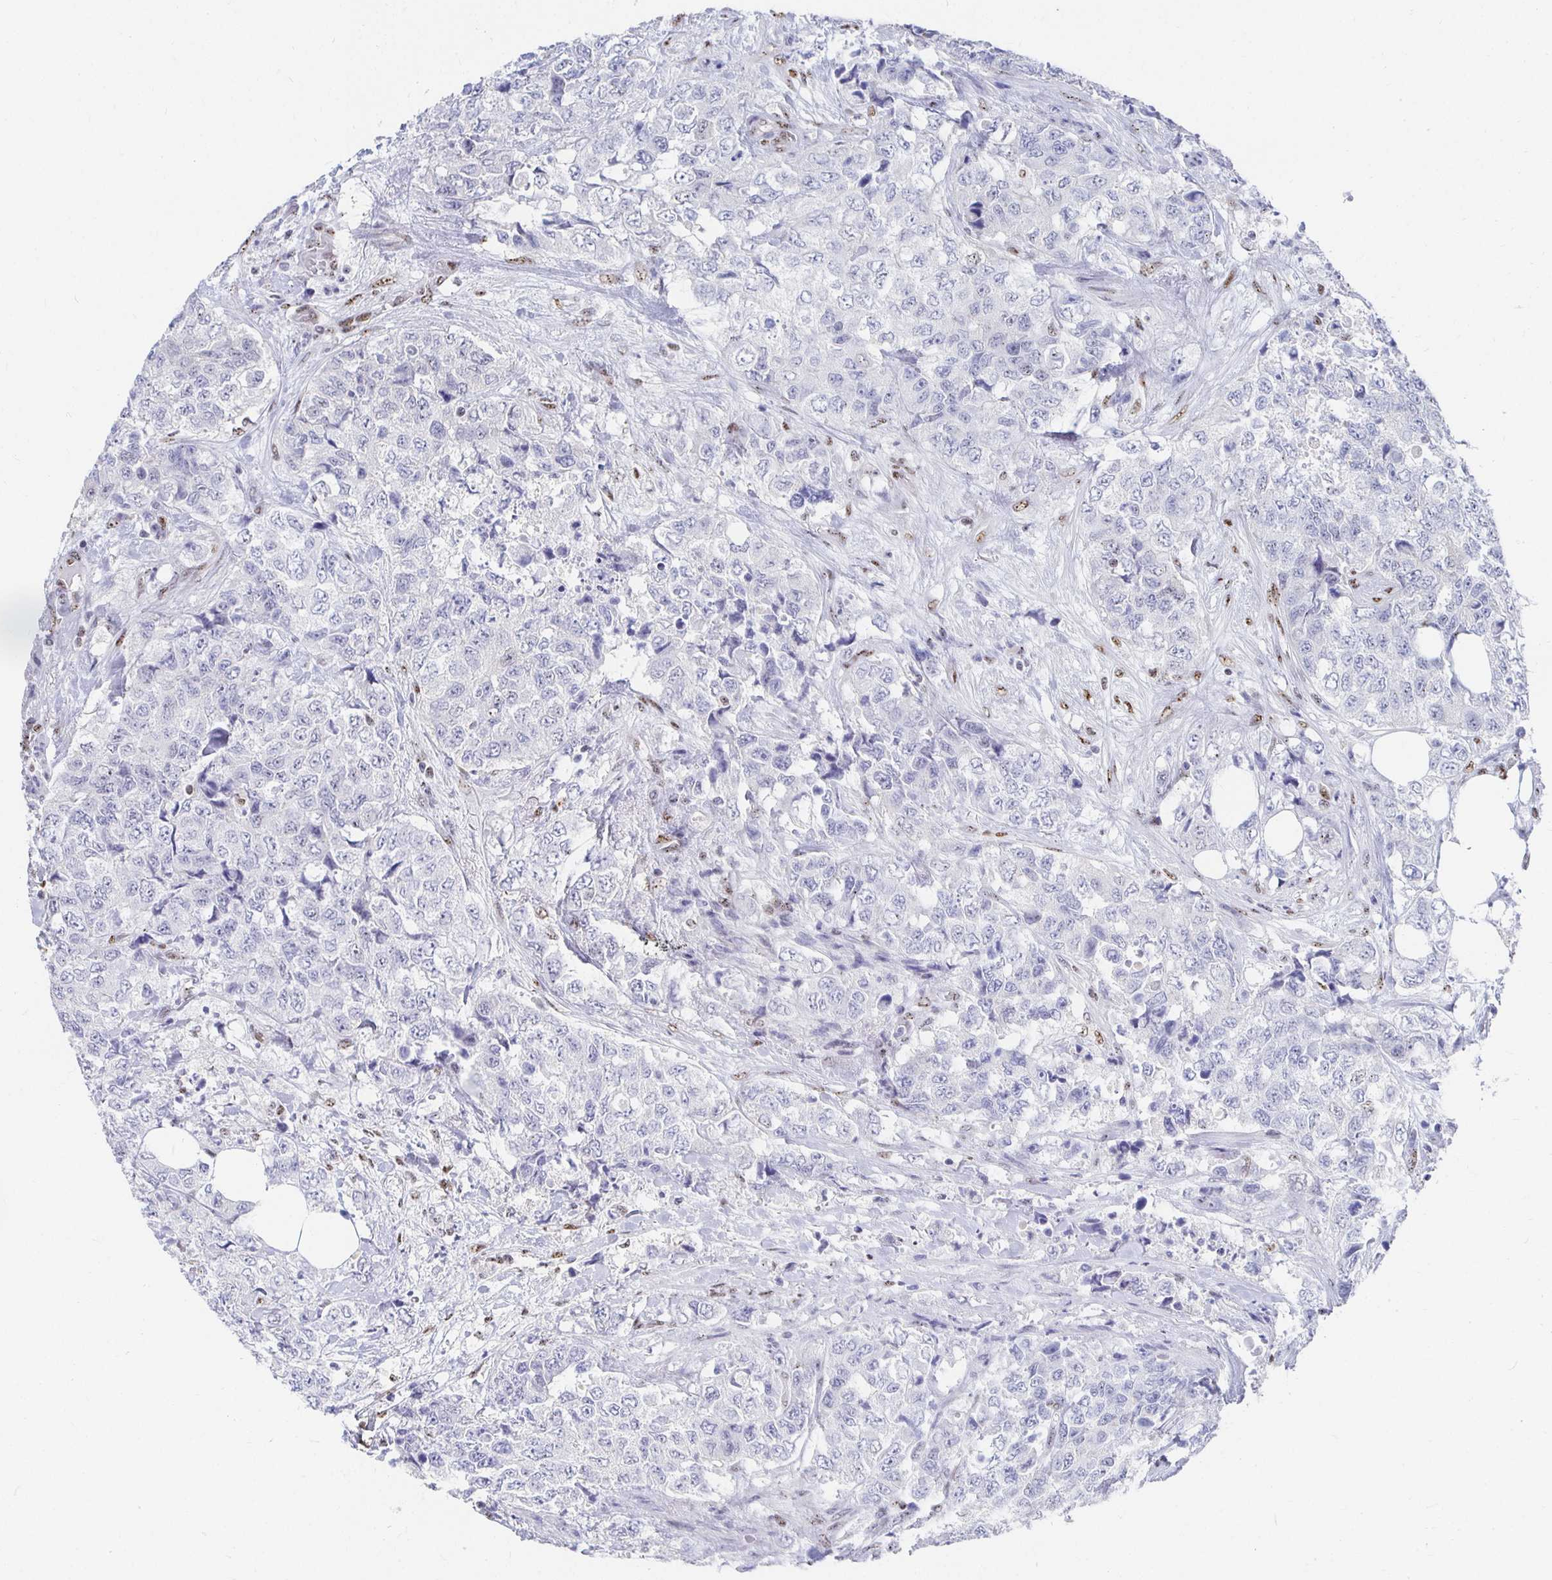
{"staining": {"intensity": "negative", "quantity": "none", "location": "none"}, "tissue": "urothelial cancer", "cell_type": "Tumor cells", "image_type": "cancer", "snomed": [{"axis": "morphology", "description": "Urothelial carcinoma, High grade"}, {"axis": "topography", "description": "Urinary bladder"}], "caption": "Urothelial cancer was stained to show a protein in brown. There is no significant positivity in tumor cells. (Brightfield microscopy of DAB (3,3'-diaminobenzidine) immunohistochemistry at high magnification).", "gene": "CLIC3", "patient": {"sex": "female", "age": 78}}